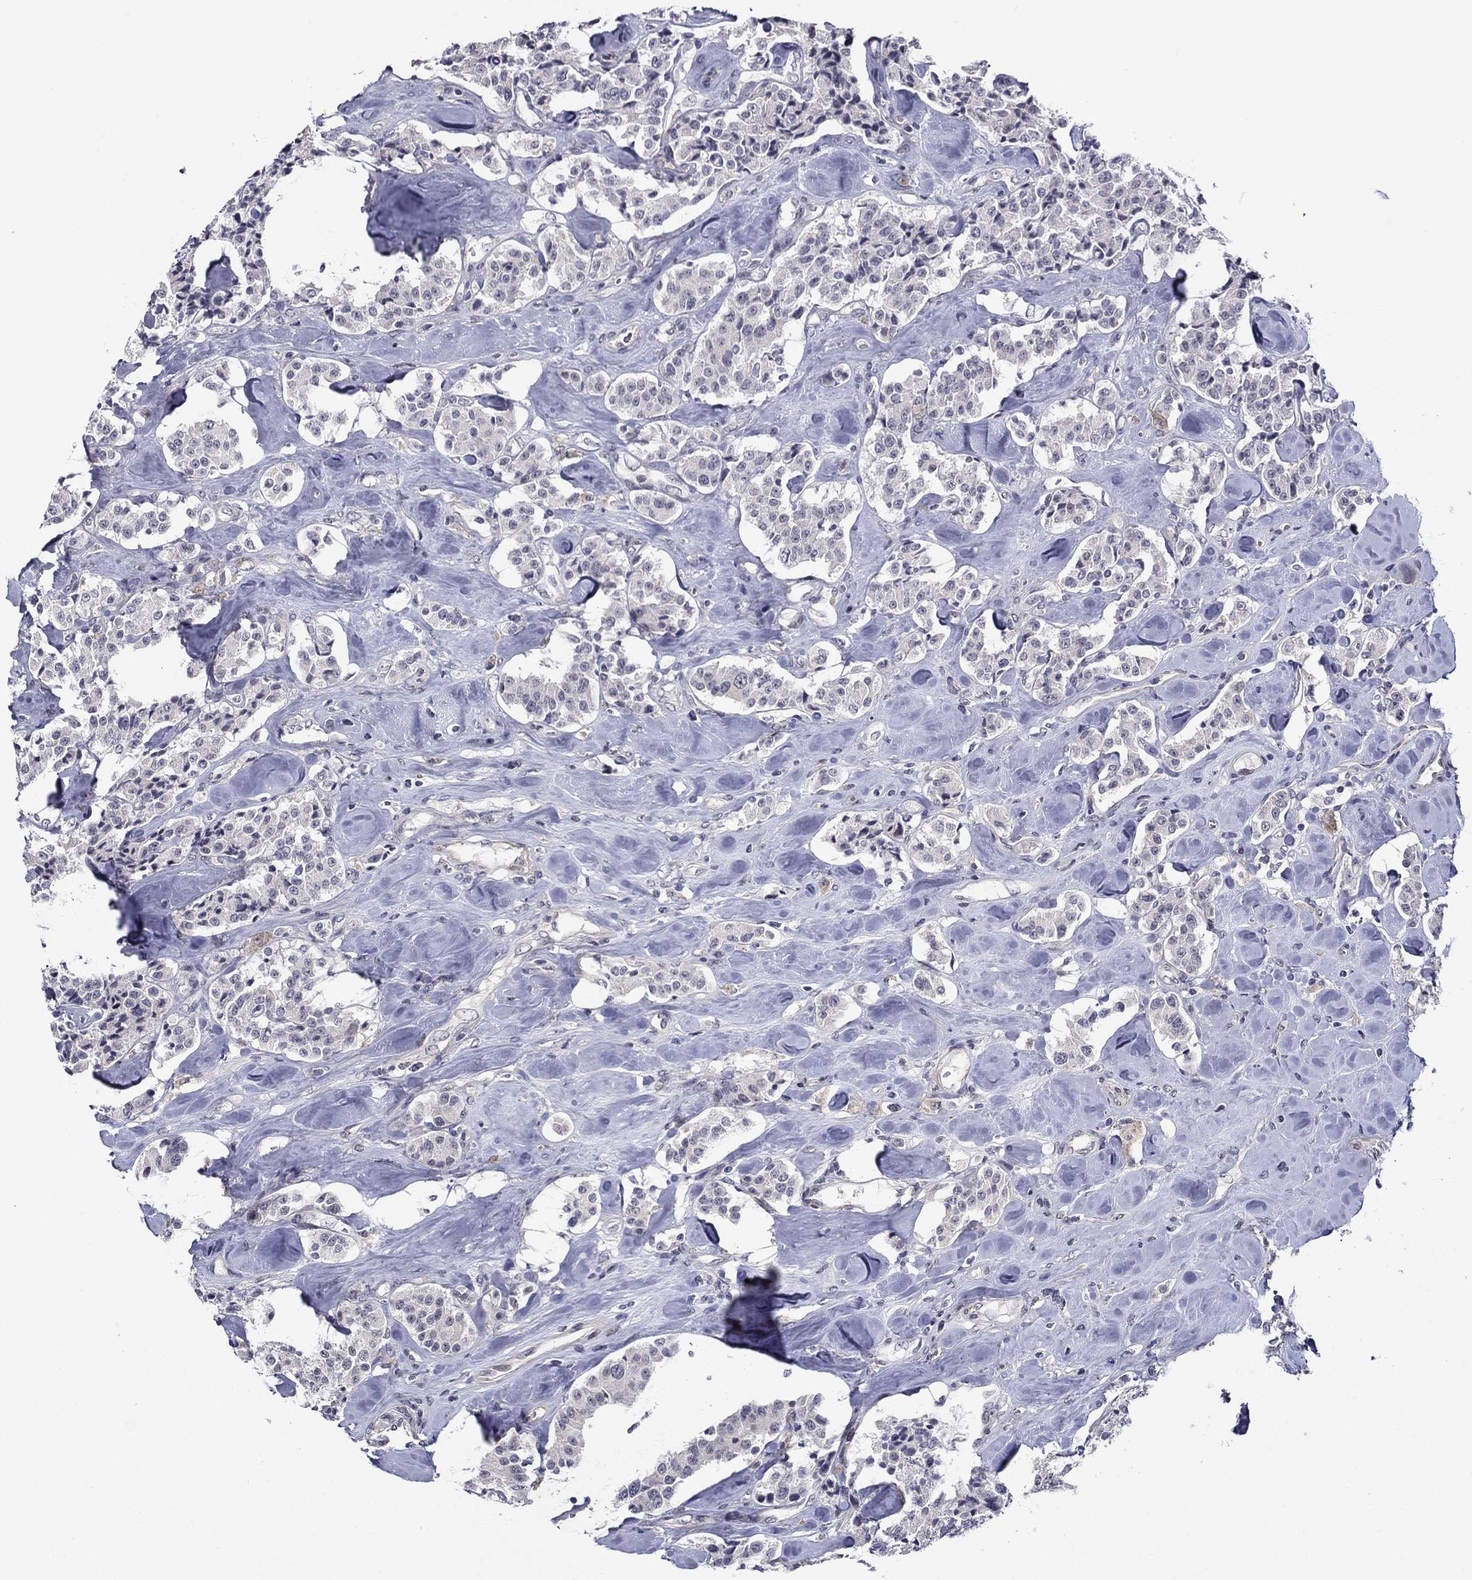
{"staining": {"intensity": "negative", "quantity": "none", "location": "none"}, "tissue": "carcinoid", "cell_type": "Tumor cells", "image_type": "cancer", "snomed": [{"axis": "morphology", "description": "Carcinoid, malignant, NOS"}, {"axis": "topography", "description": "Pancreas"}], "caption": "Immunohistochemistry of human carcinoid shows no positivity in tumor cells. (DAB immunohistochemistry (IHC) visualized using brightfield microscopy, high magnification).", "gene": "B3GAT1", "patient": {"sex": "male", "age": 41}}